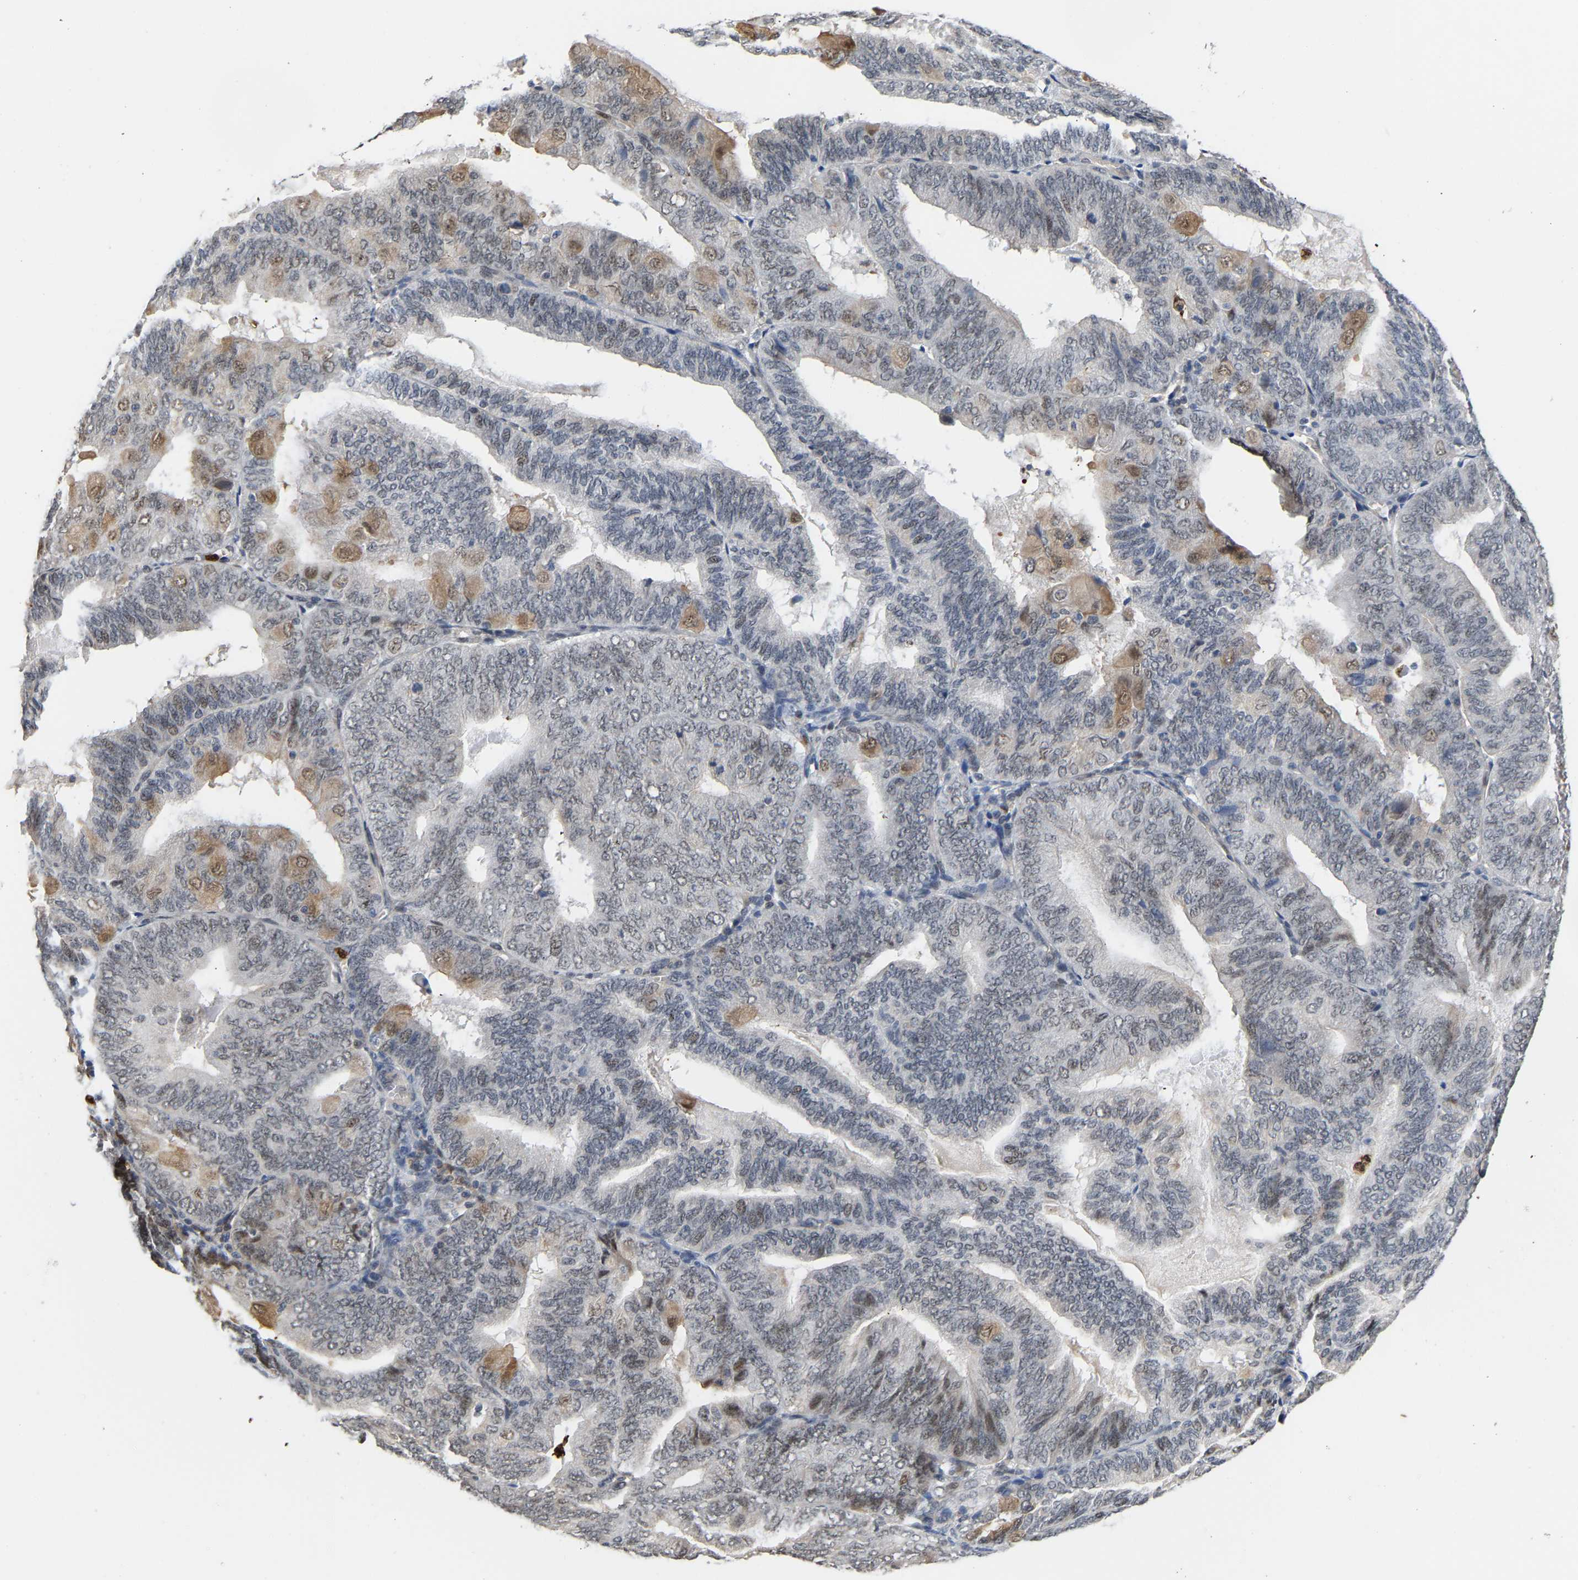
{"staining": {"intensity": "moderate", "quantity": "<25%", "location": "cytoplasmic/membranous,nuclear"}, "tissue": "endometrial cancer", "cell_type": "Tumor cells", "image_type": "cancer", "snomed": [{"axis": "morphology", "description": "Adenocarcinoma, NOS"}, {"axis": "topography", "description": "Endometrium"}], "caption": "A histopathology image of human endometrial adenocarcinoma stained for a protein exhibits moderate cytoplasmic/membranous and nuclear brown staining in tumor cells.", "gene": "TDRD7", "patient": {"sex": "female", "age": 81}}